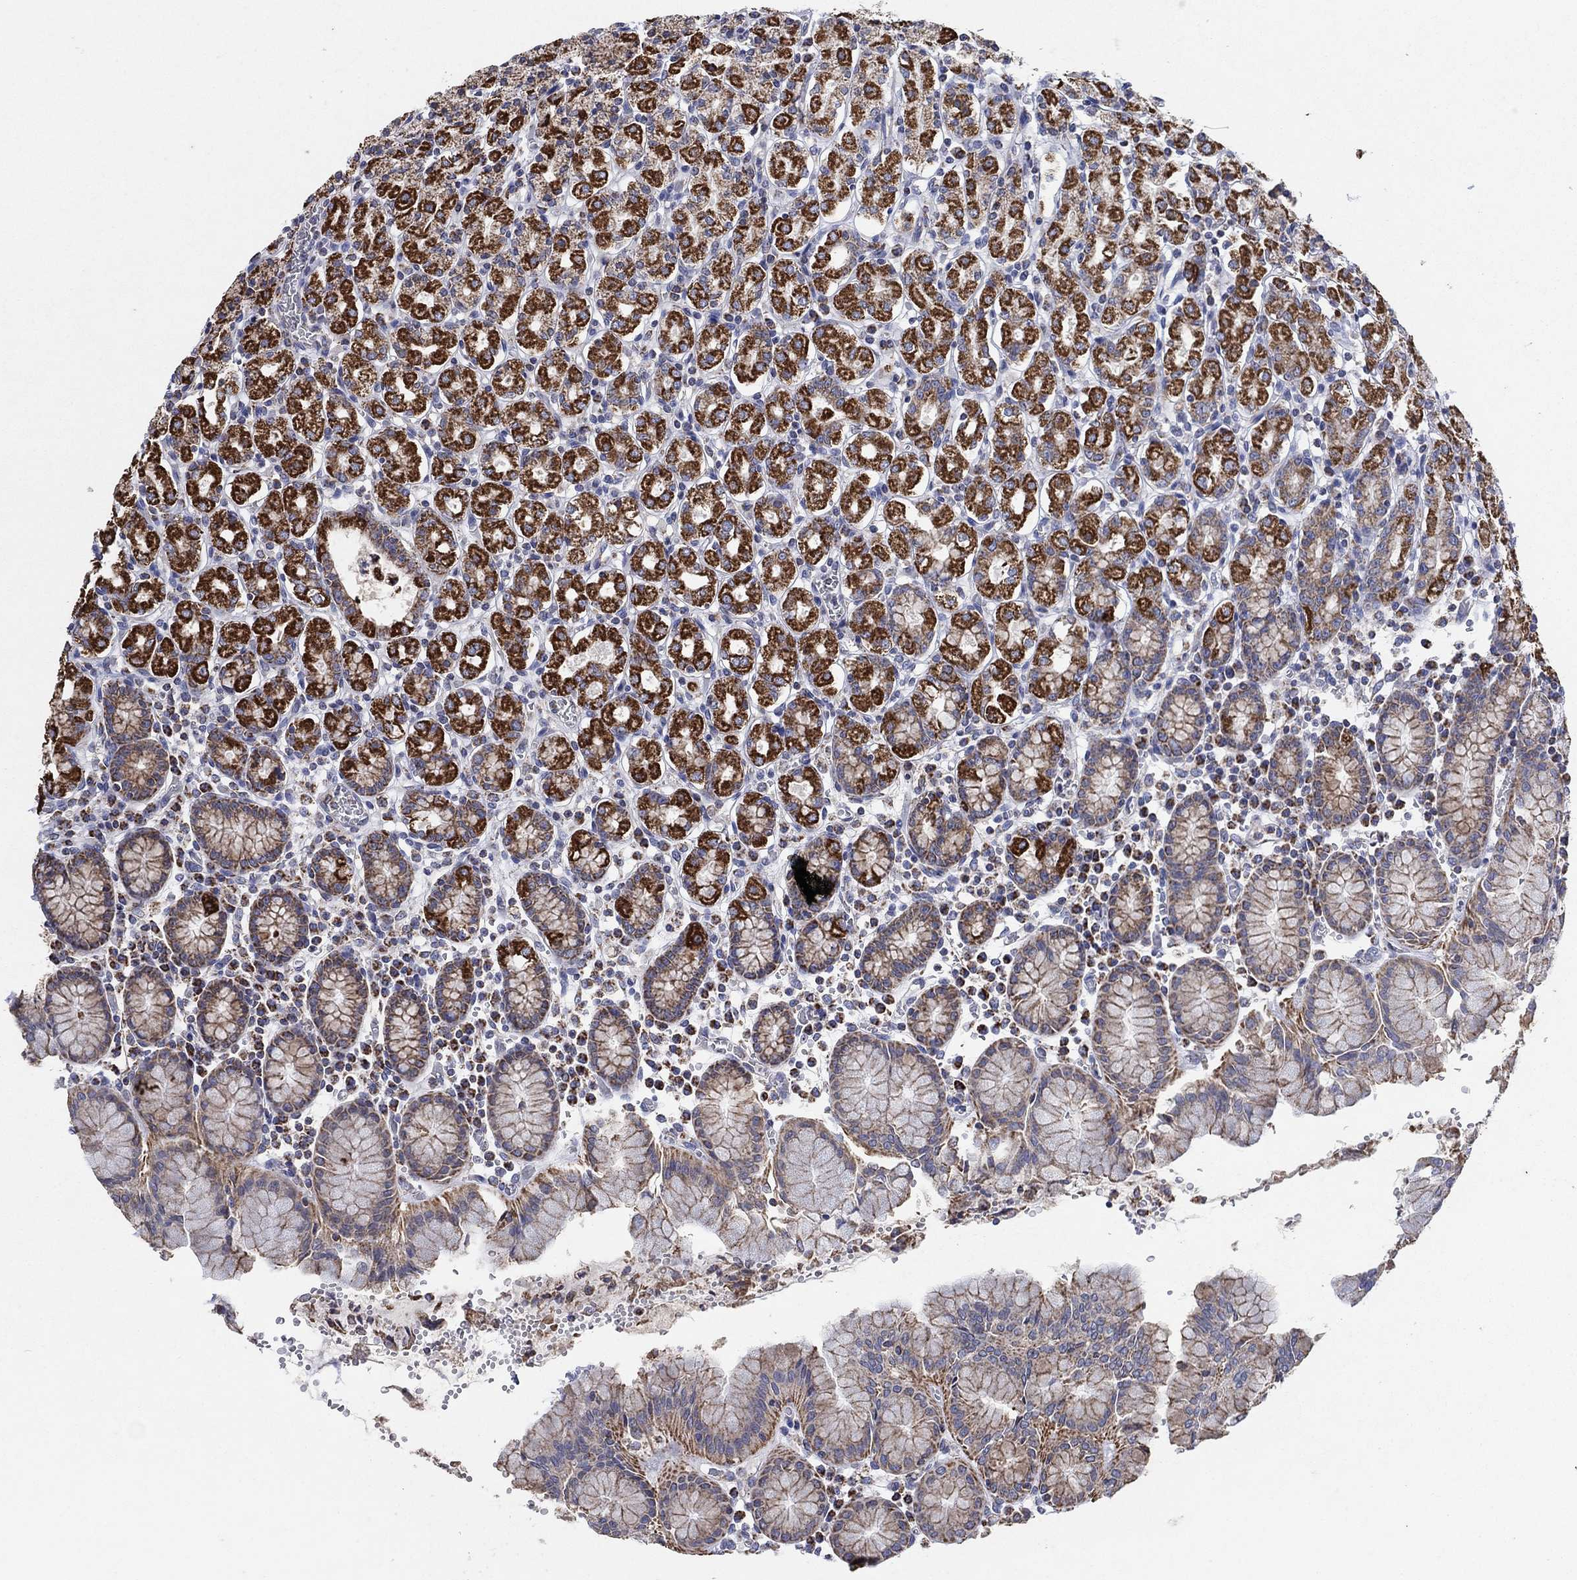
{"staining": {"intensity": "strong", "quantity": "25%-75%", "location": "cytoplasmic/membranous"}, "tissue": "stomach", "cell_type": "Glandular cells", "image_type": "normal", "snomed": [{"axis": "morphology", "description": "Normal tissue, NOS"}, {"axis": "topography", "description": "Stomach, upper"}, {"axis": "topography", "description": "Stomach"}], "caption": "Immunohistochemical staining of normal human stomach displays high levels of strong cytoplasmic/membranous expression in about 25%-75% of glandular cells.", "gene": "C9orf85", "patient": {"sex": "male", "age": 62}}